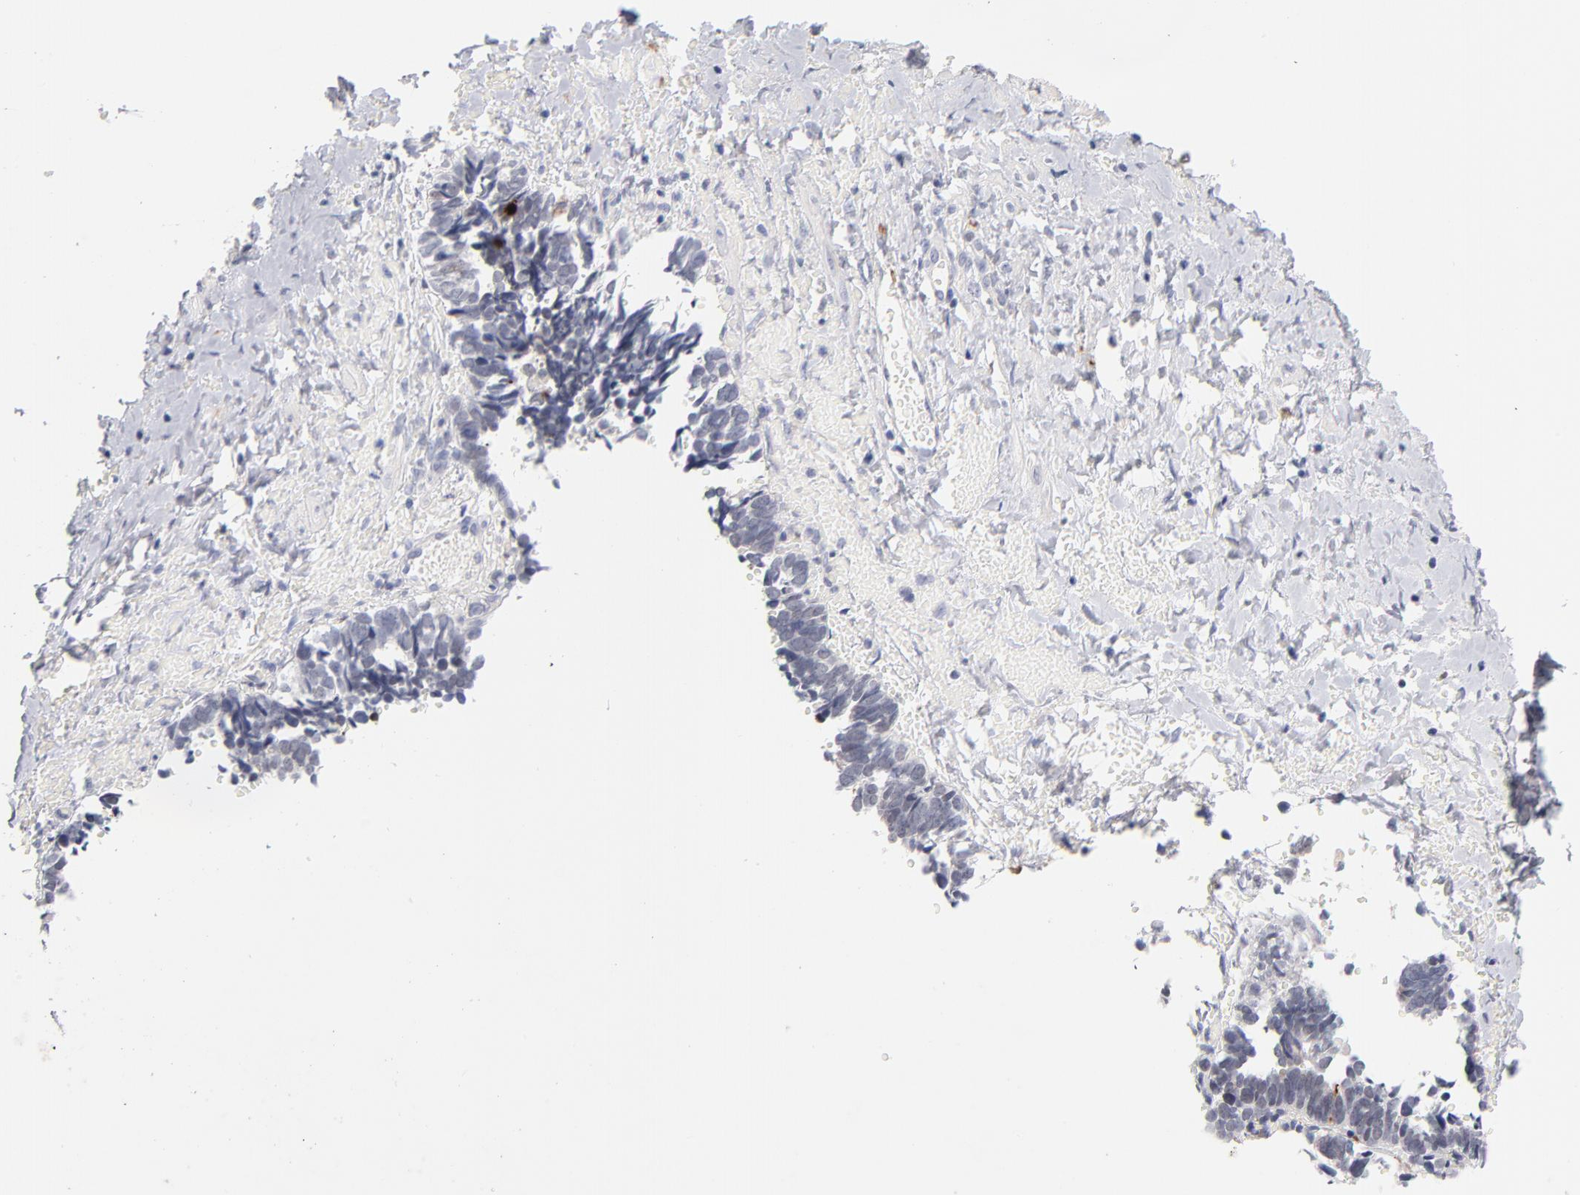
{"staining": {"intensity": "negative", "quantity": "none", "location": "none"}, "tissue": "ovarian cancer", "cell_type": "Tumor cells", "image_type": "cancer", "snomed": [{"axis": "morphology", "description": "Cystadenocarcinoma, serous, NOS"}, {"axis": "topography", "description": "Ovary"}], "caption": "Ovarian serous cystadenocarcinoma was stained to show a protein in brown. There is no significant staining in tumor cells.", "gene": "PARP1", "patient": {"sex": "female", "age": 77}}